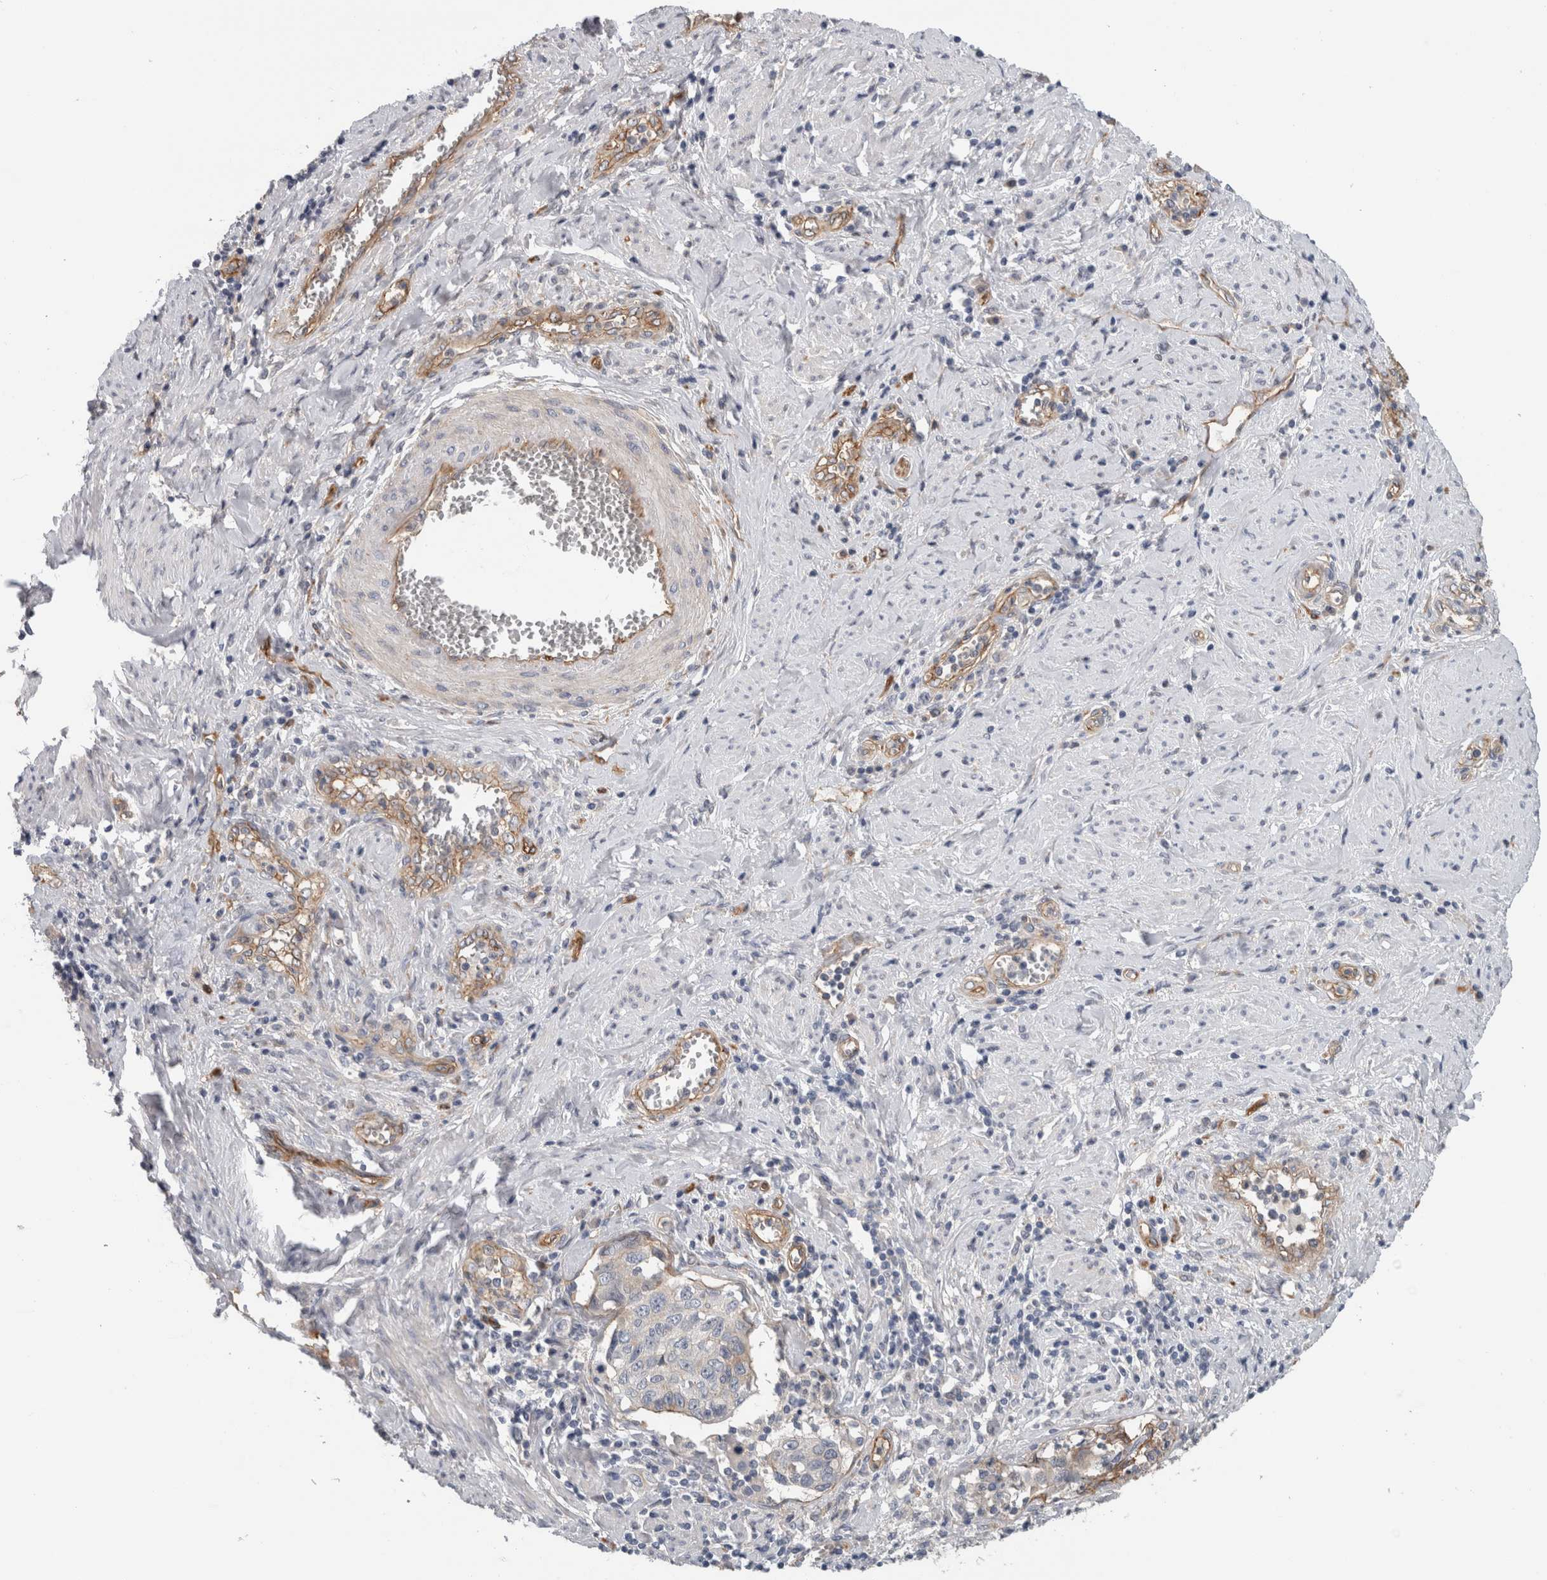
{"staining": {"intensity": "negative", "quantity": "none", "location": "none"}, "tissue": "cervical cancer", "cell_type": "Tumor cells", "image_type": "cancer", "snomed": [{"axis": "morphology", "description": "Squamous cell carcinoma, NOS"}, {"axis": "topography", "description": "Cervix"}], "caption": "A histopathology image of human squamous cell carcinoma (cervical) is negative for staining in tumor cells. Brightfield microscopy of immunohistochemistry stained with DAB (3,3'-diaminobenzidine) (brown) and hematoxylin (blue), captured at high magnification.", "gene": "CD59", "patient": {"sex": "female", "age": 53}}